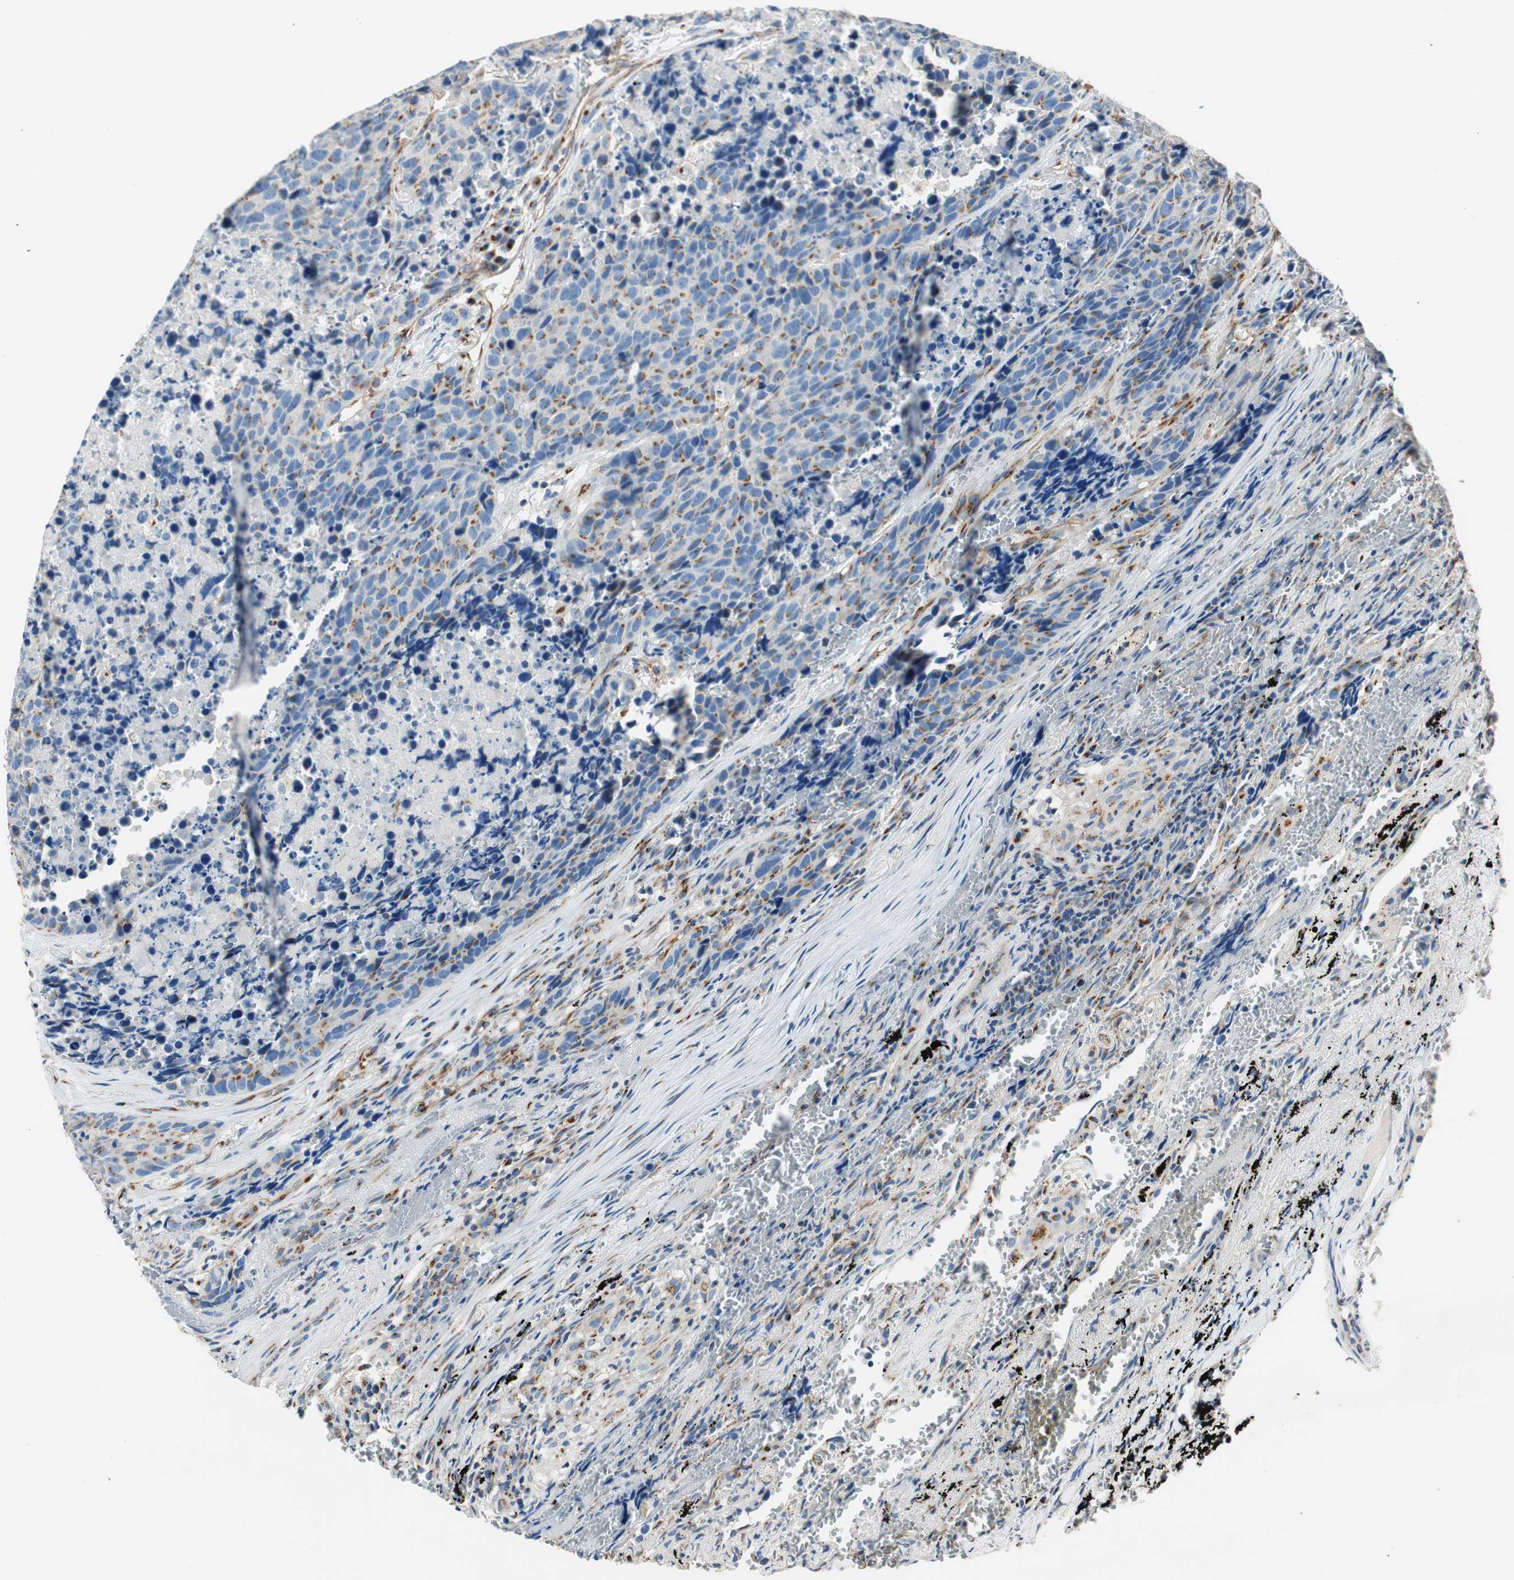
{"staining": {"intensity": "moderate", "quantity": ">75%", "location": "cytoplasmic/membranous"}, "tissue": "carcinoid", "cell_type": "Tumor cells", "image_type": "cancer", "snomed": [{"axis": "morphology", "description": "Carcinoid, malignant, NOS"}, {"axis": "topography", "description": "Lung"}], "caption": "This is a micrograph of immunohistochemistry staining of carcinoid (malignant), which shows moderate staining in the cytoplasmic/membranous of tumor cells.", "gene": "TMF1", "patient": {"sex": "male", "age": 60}}